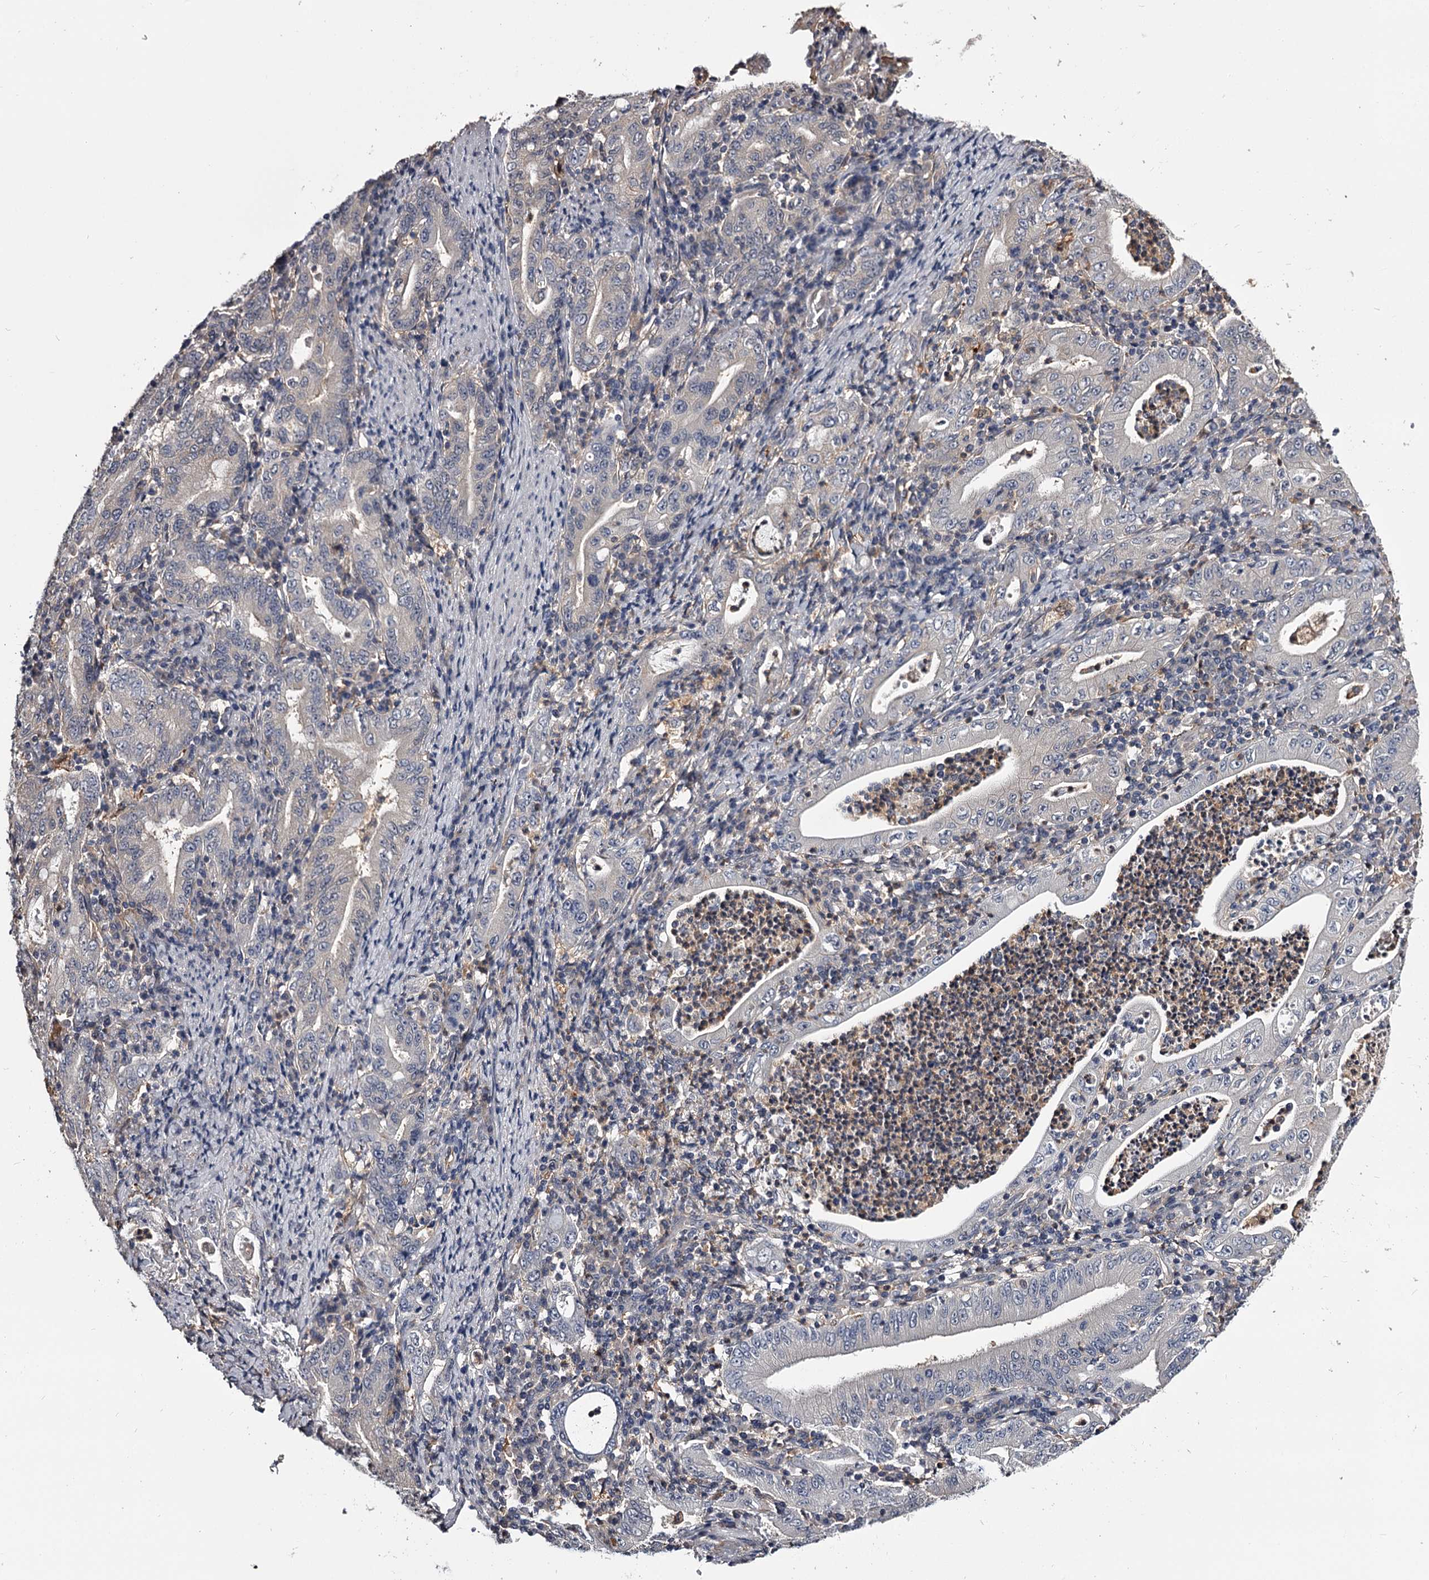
{"staining": {"intensity": "negative", "quantity": "none", "location": "none"}, "tissue": "stomach cancer", "cell_type": "Tumor cells", "image_type": "cancer", "snomed": [{"axis": "morphology", "description": "Normal tissue, NOS"}, {"axis": "morphology", "description": "Adenocarcinoma, NOS"}, {"axis": "topography", "description": "Esophagus"}, {"axis": "topography", "description": "Stomach, upper"}, {"axis": "topography", "description": "Peripheral nerve tissue"}], "caption": "This is an immunohistochemistry micrograph of human adenocarcinoma (stomach). There is no positivity in tumor cells.", "gene": "GSTO1", "patient": {"sex": "male", "age": 62}}